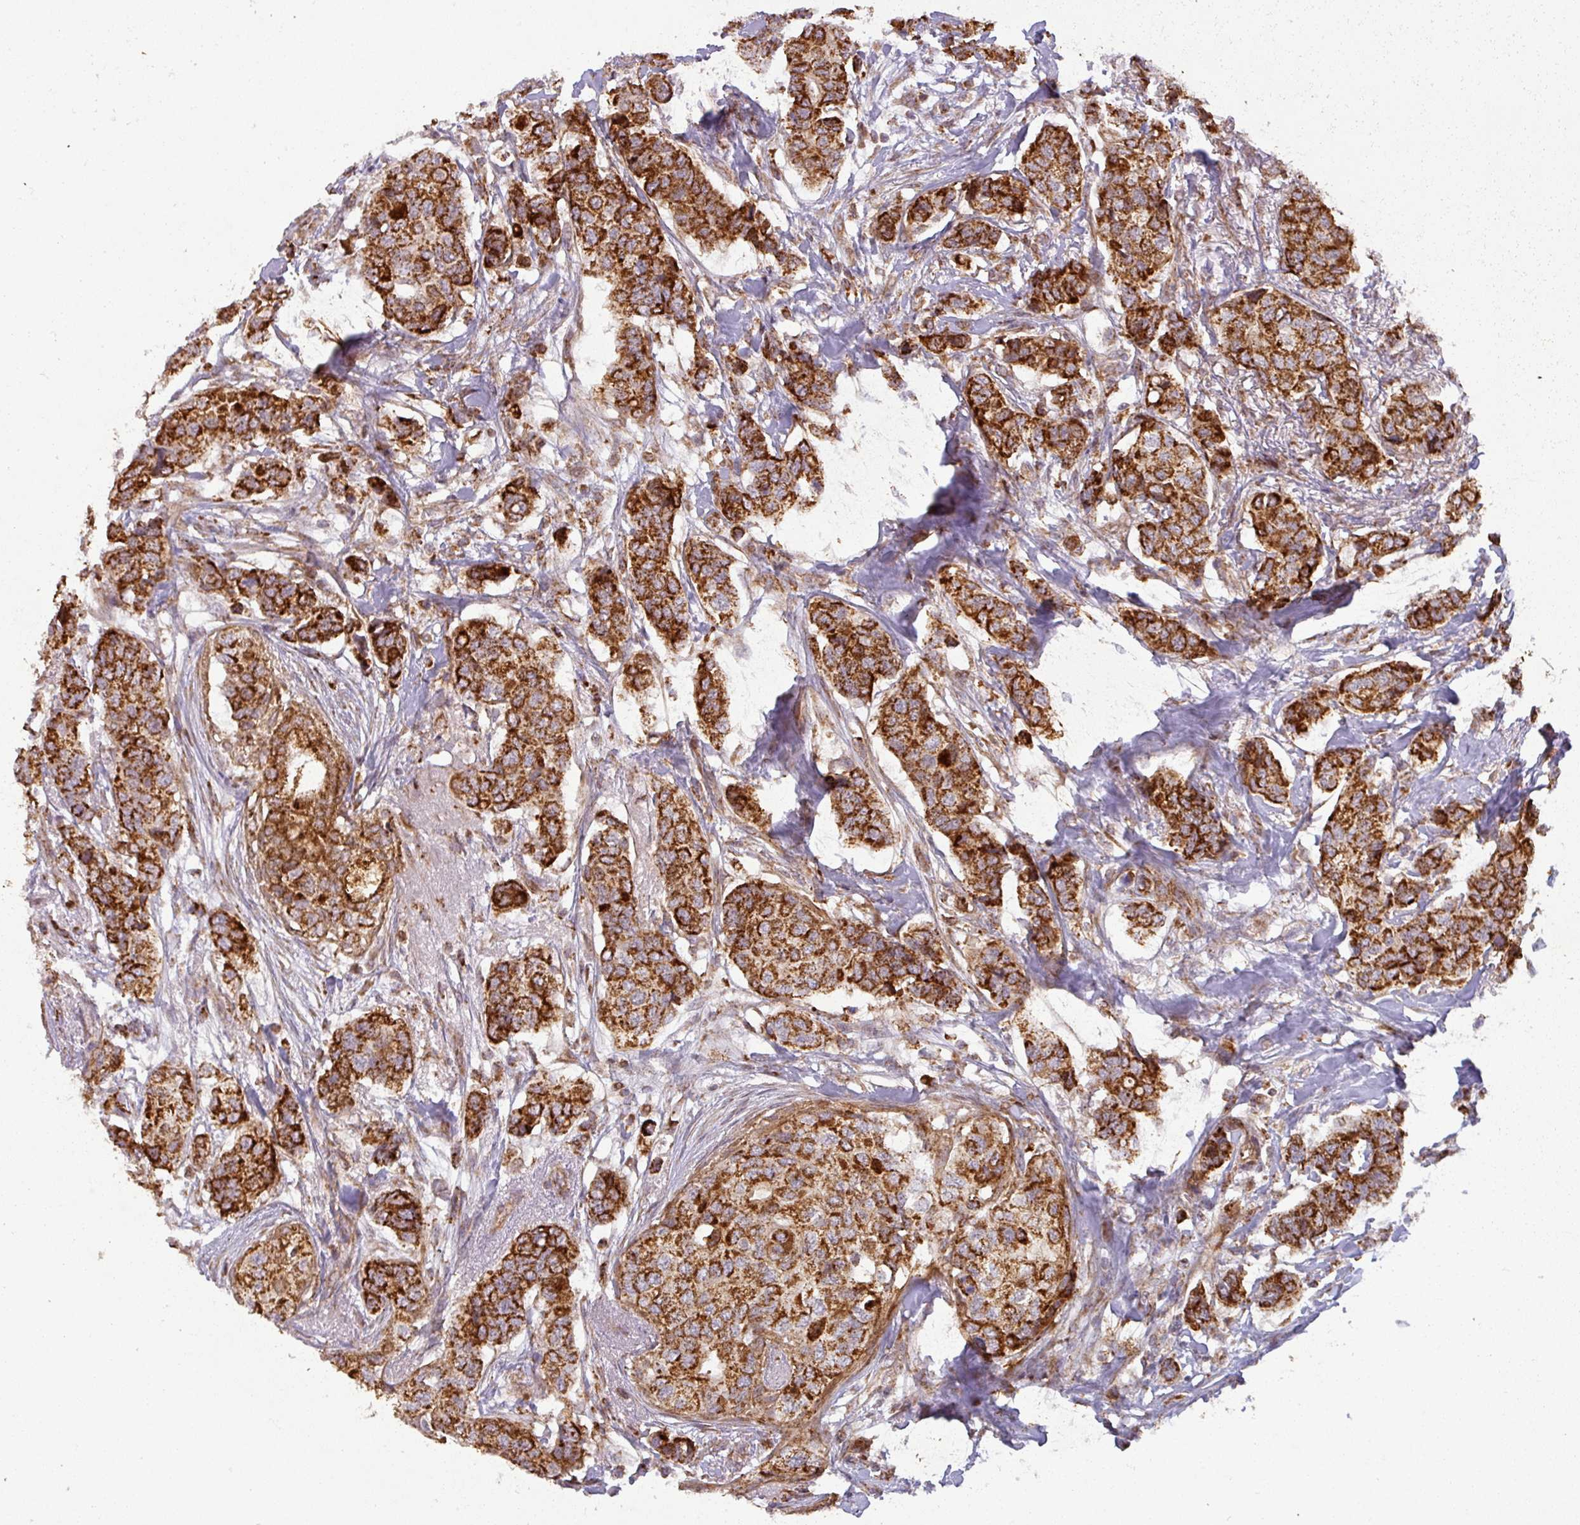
{"staining": {"intensity": "strong", "quantity": ">75%", "location": "cytoplasmic/membranous"}, "tissue": "breast cancer", "cell_type": "Tumor cells", "image_type": "cancer", "snomed": [{"axis": "morphology", "description": "Lobular carcinoma"}, {"axis": "topography", "description": "Breast"}], "caption": "Approximately >75% of tumor cells in breast cancer (lobular carcinoma) reveal strong cytoplasmic/membranous protein positivity as visualized by brown immunohistochemical staining.", "gene": "GPD2", "patient": {"sex": "female", "age": 51}}